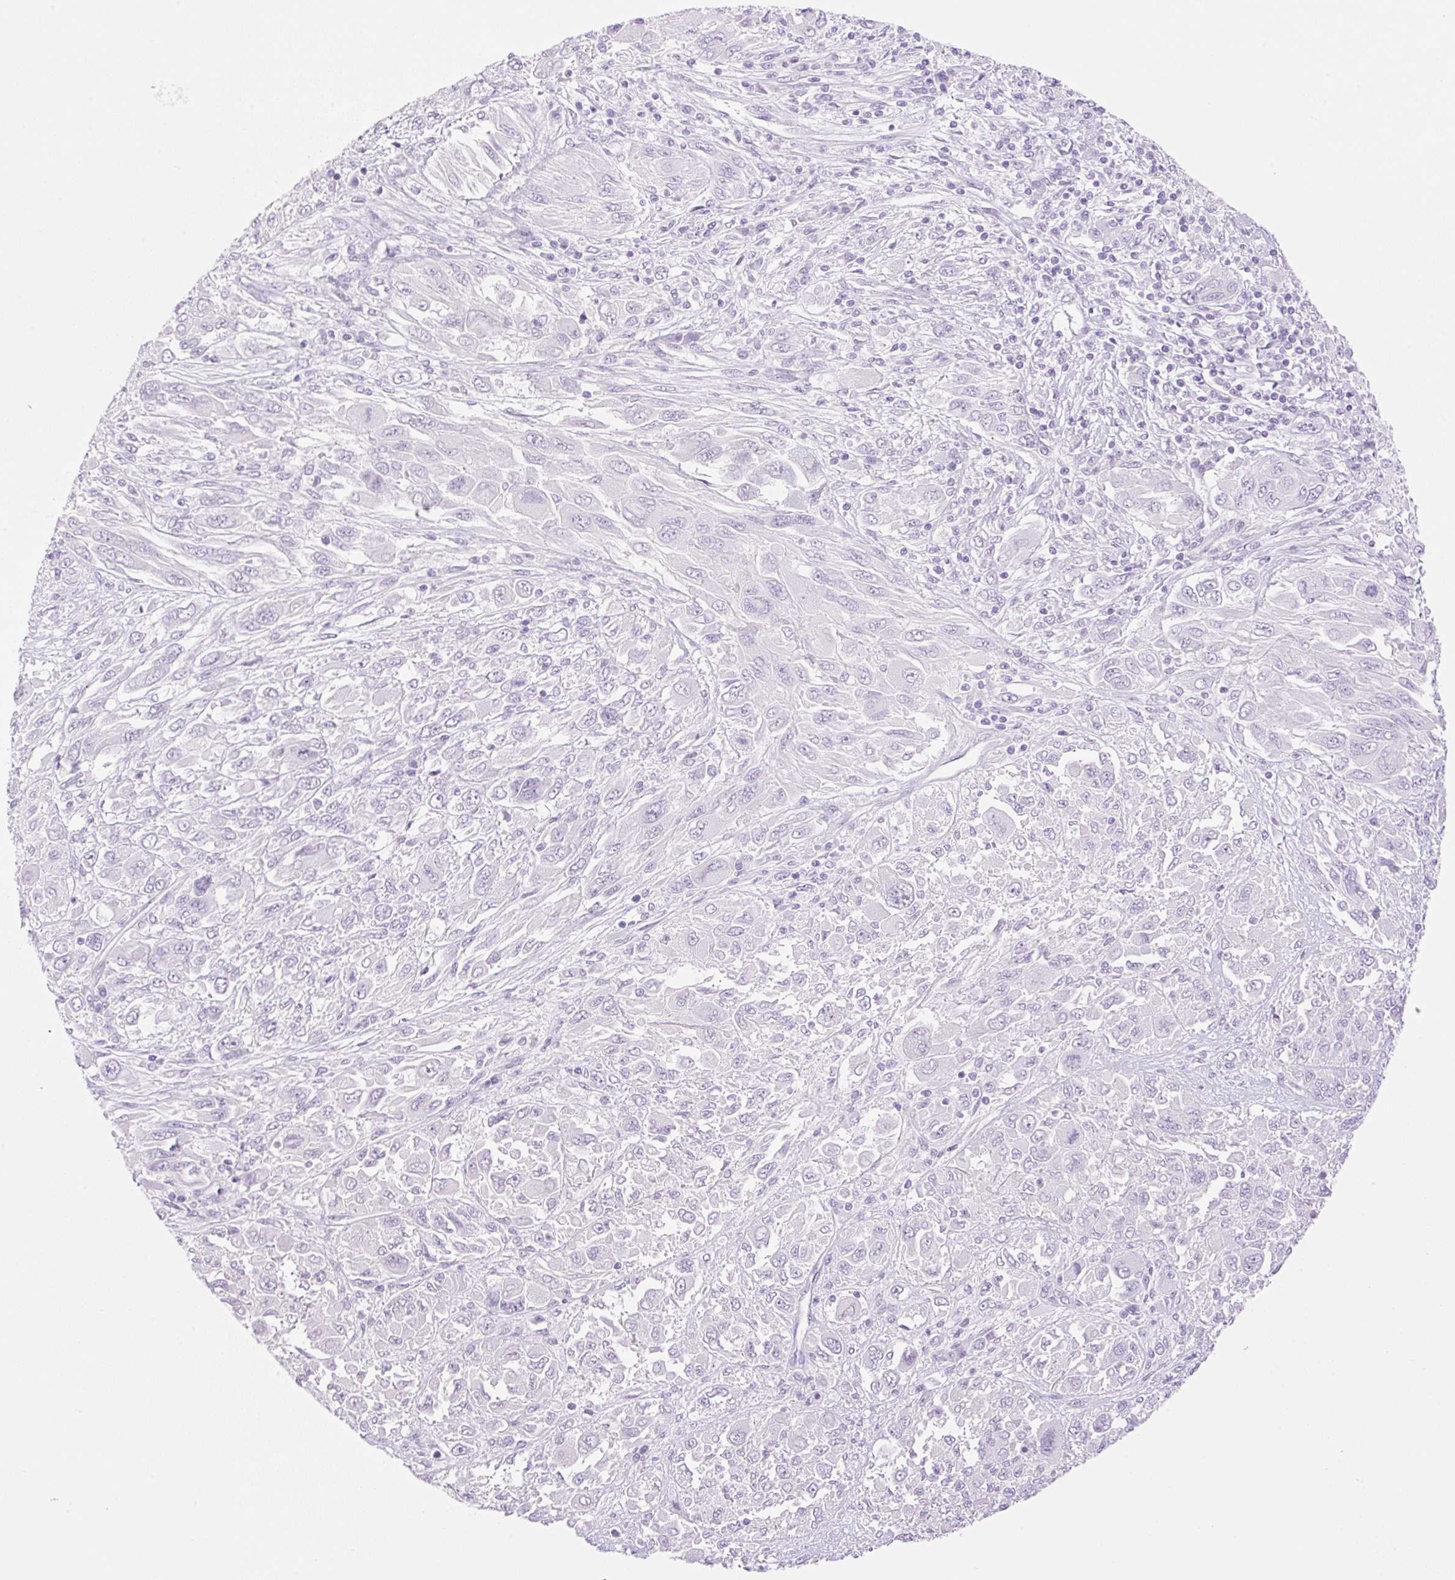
{"staining": {"intensity": "negative", "quantity": "none", "location": "none"}, "tissue": "melanoma", "cell_type": "Tumor cells", "image_type": "cancer", "snomed": [{"axis": "morphology", "description": "Malignant melanoma, NOS"}, {"axis": "topography", "description": "Skin"}], "caption": "DAB (3,3'-diaminobenzidine) immunohistochemical staining of human melanoma exhibits no significant positivity in tumor cells. (Brightfield microscopy of DAB (3,3'-diaminobenzidine) immunohistochemistry (IHC) at high magnification).", "gene": "SP140L", "patient": {"sex": "female", "age": 91}}